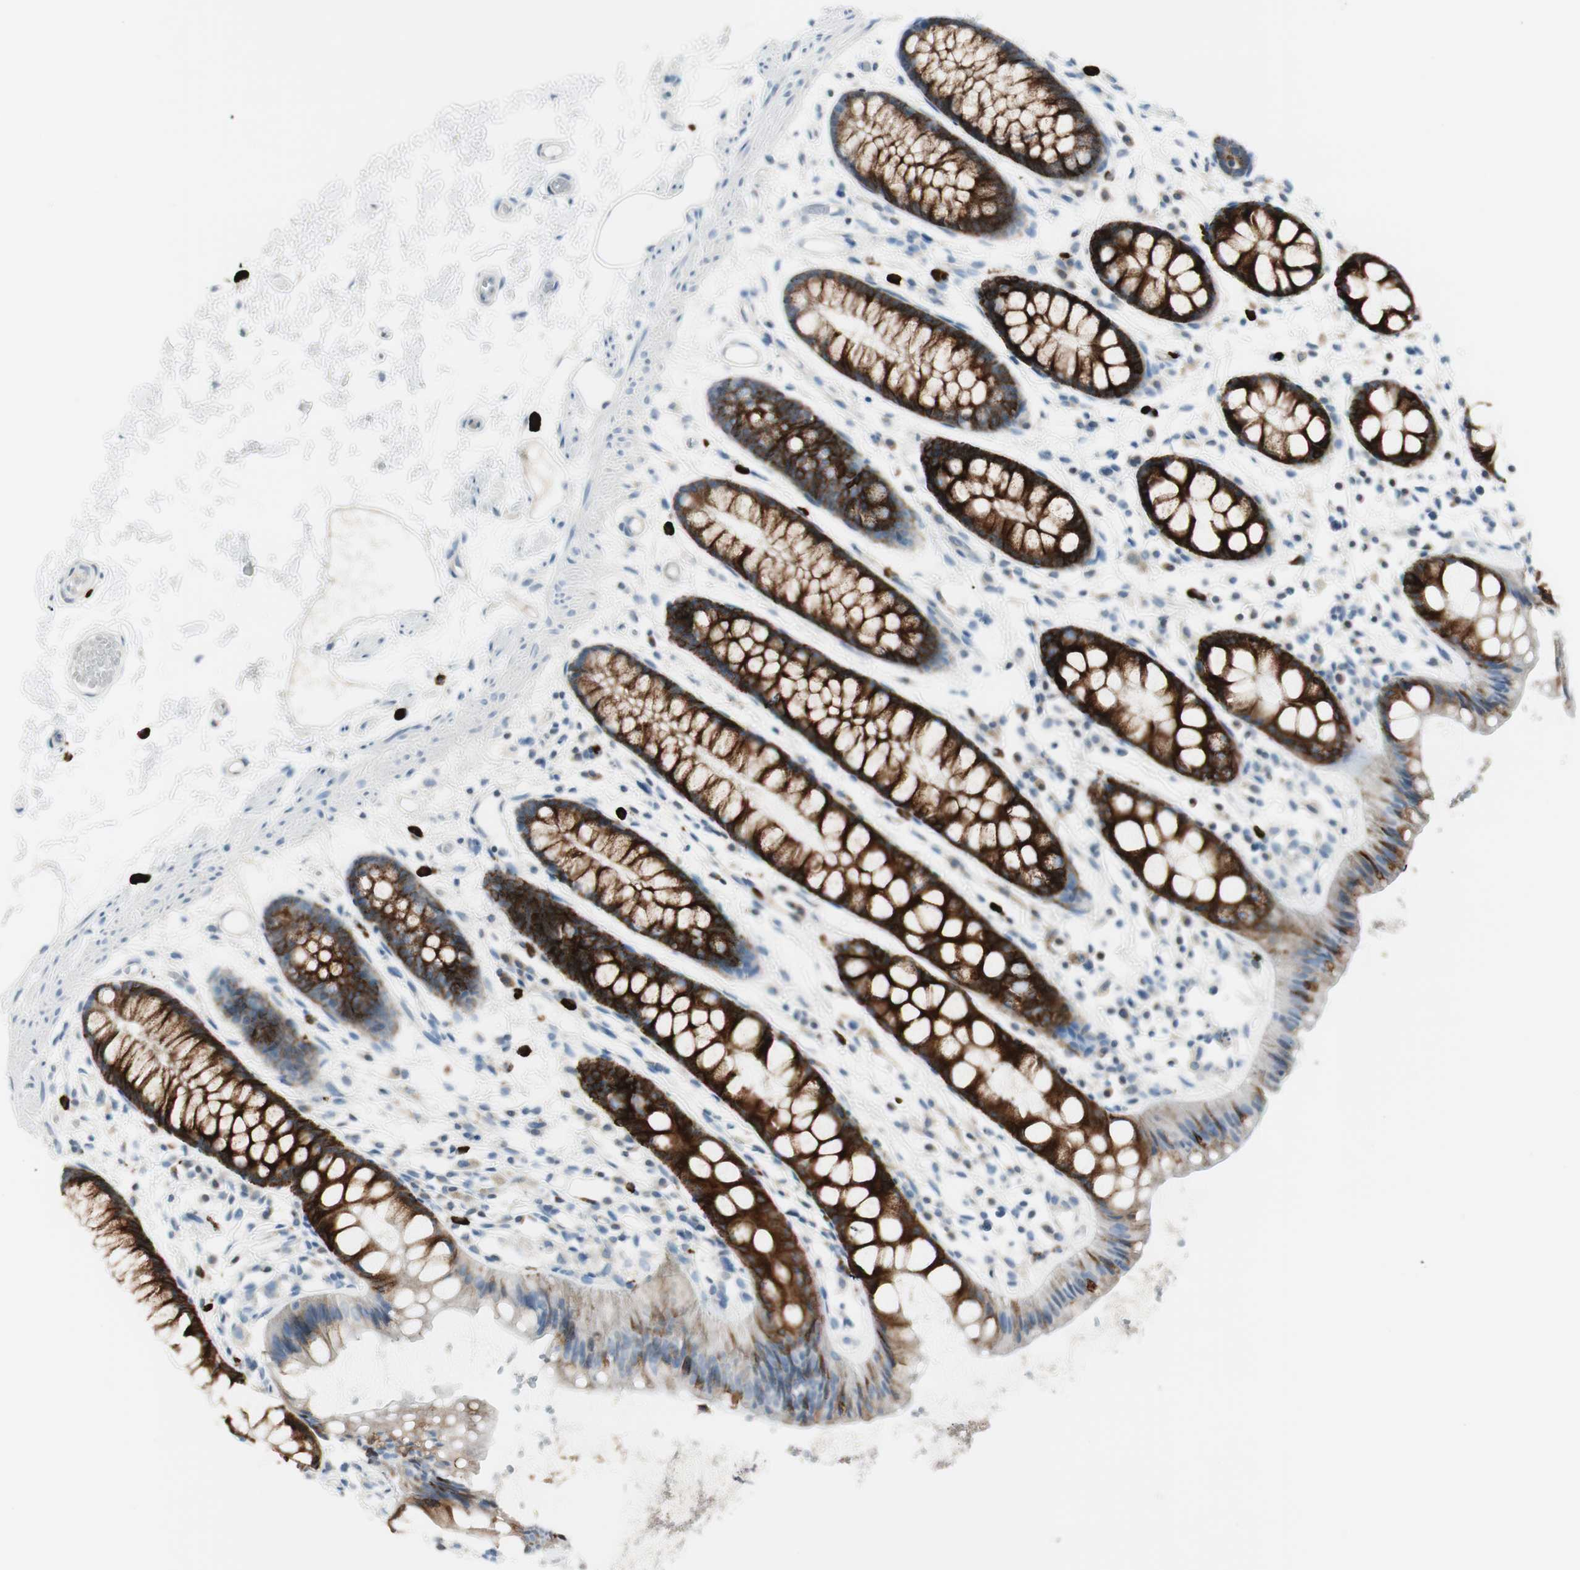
{"staining": {"intensity": "strong", "quantity": ">75%", "location": "cytoplasmic/membranous"}, "tissue": "rectum", "cell_type": "Glandular cells", "image_type": "normal", "snomed": [{"axis": "morphology", "description": "Normal tissue, NOS"}, {"axis": "topography", "description": "Rectum"}], "caption": "IHC staining of normal rectum, which shows high levels of strong cytoplasmic/membranous expression in approximately >75% of glandular cells indicating strong cytoplasmic/membranous protein expression. The staining was performed using DAB (3,3'-diaminobenzidine) (brown) for protein detection and nuclei were counterstained in hematoxylin (blue).", "gene": "DLG4", "patient": {"sex": "female", "age": 66}}